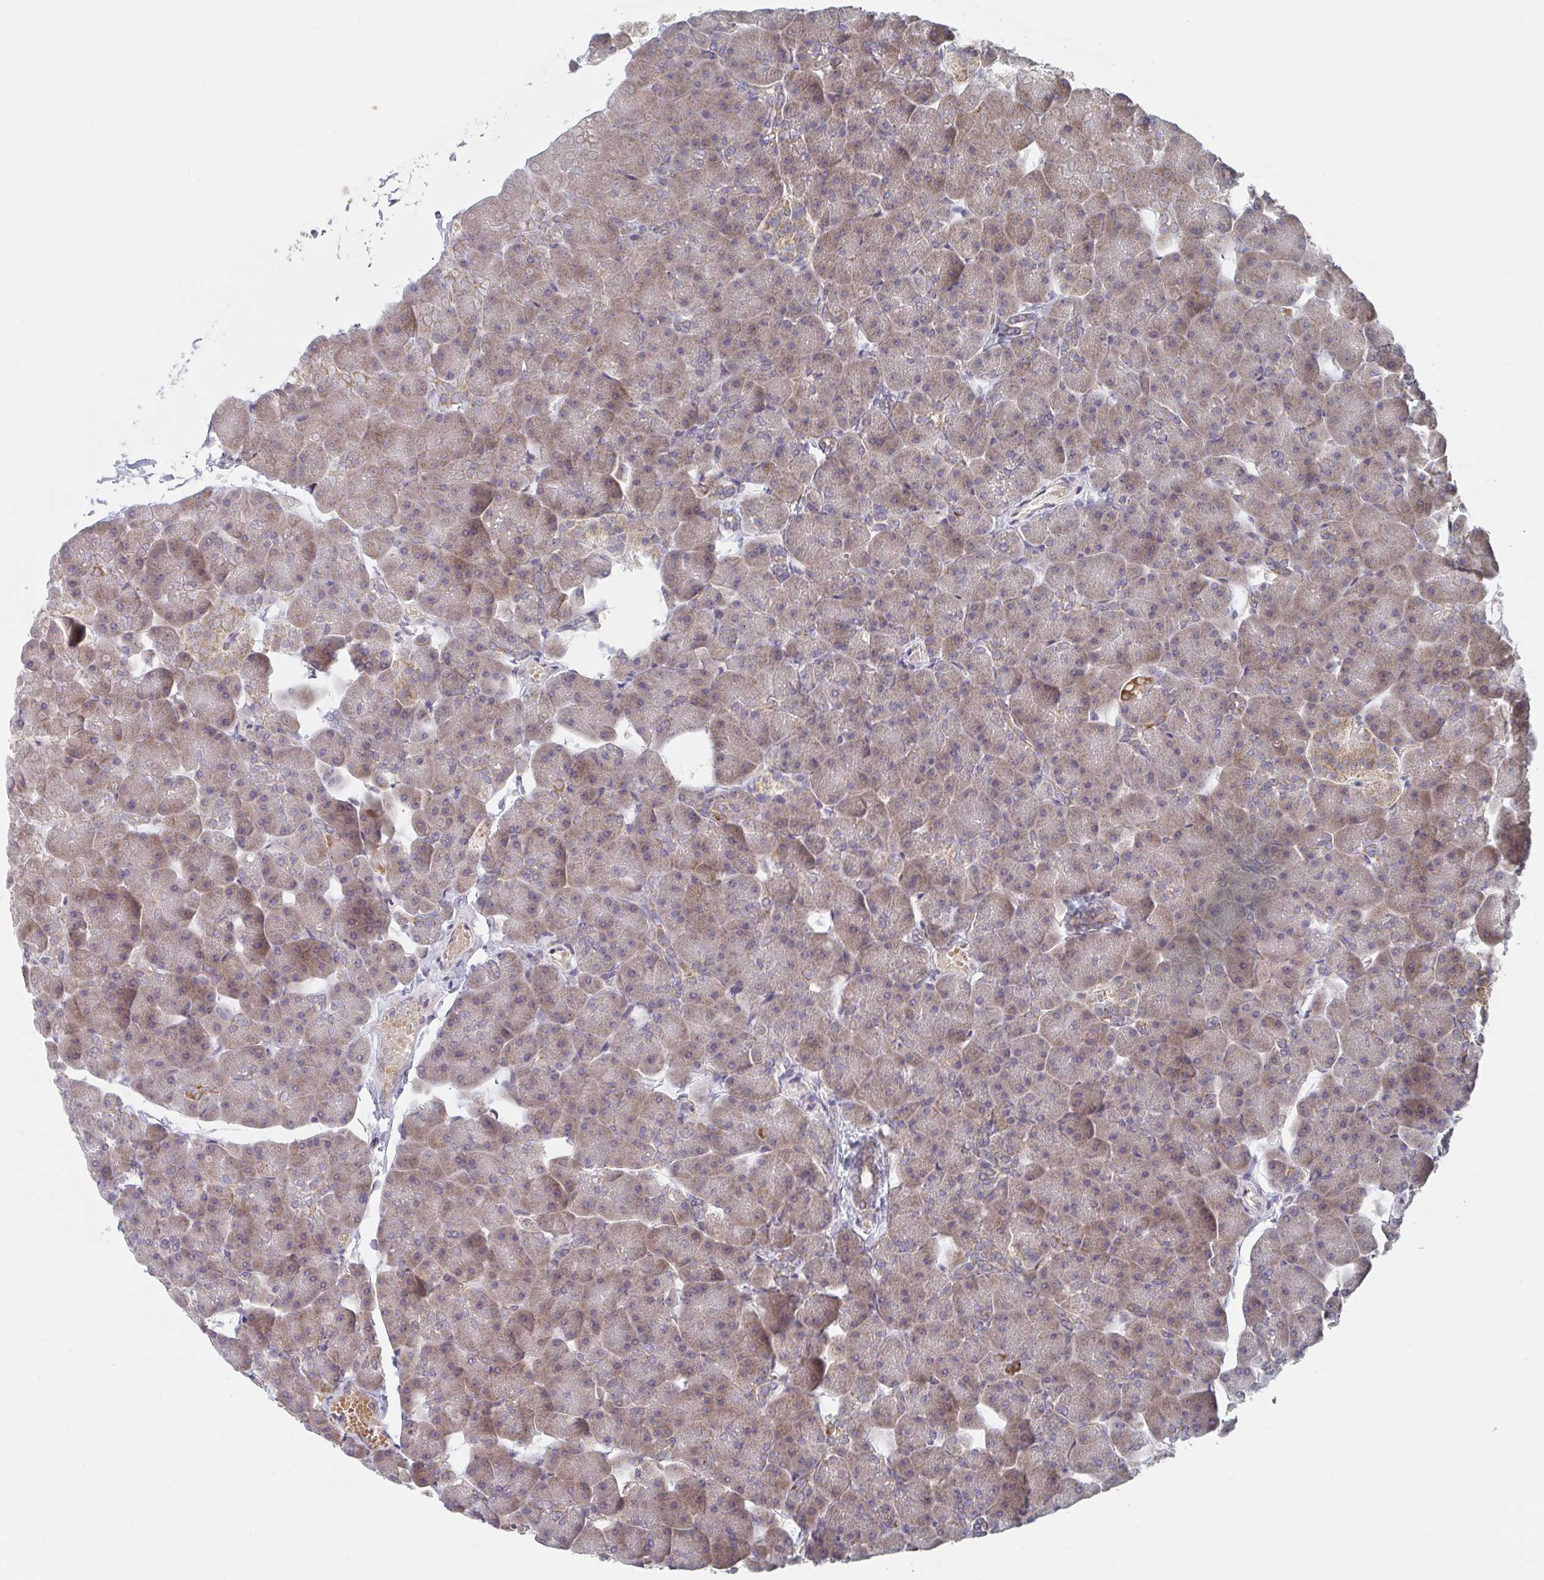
{"staining": {"intensity": "weak", "quantity": "25%-75%", "location": "cytoplasmic/membranous"}, "tissue": "pancreas", "cell_type": "Exocrine glandular cells", "image_type": "normal", "snomed": [{"axis": "morphology", "description": "Normal tissue, NOS"}, {"axis": "topography", "description": "Pancreas"}], "caption": "An immunohistochemistry (IHC) histopathology image of normal tissue is shown. Protein staining in brown highlights weak cytoplasmic/membranous positivity in pancreas within exocrine glandular cells.", "gene": "ELOVL1", "patient": {"sex": "male", "age": 35}}